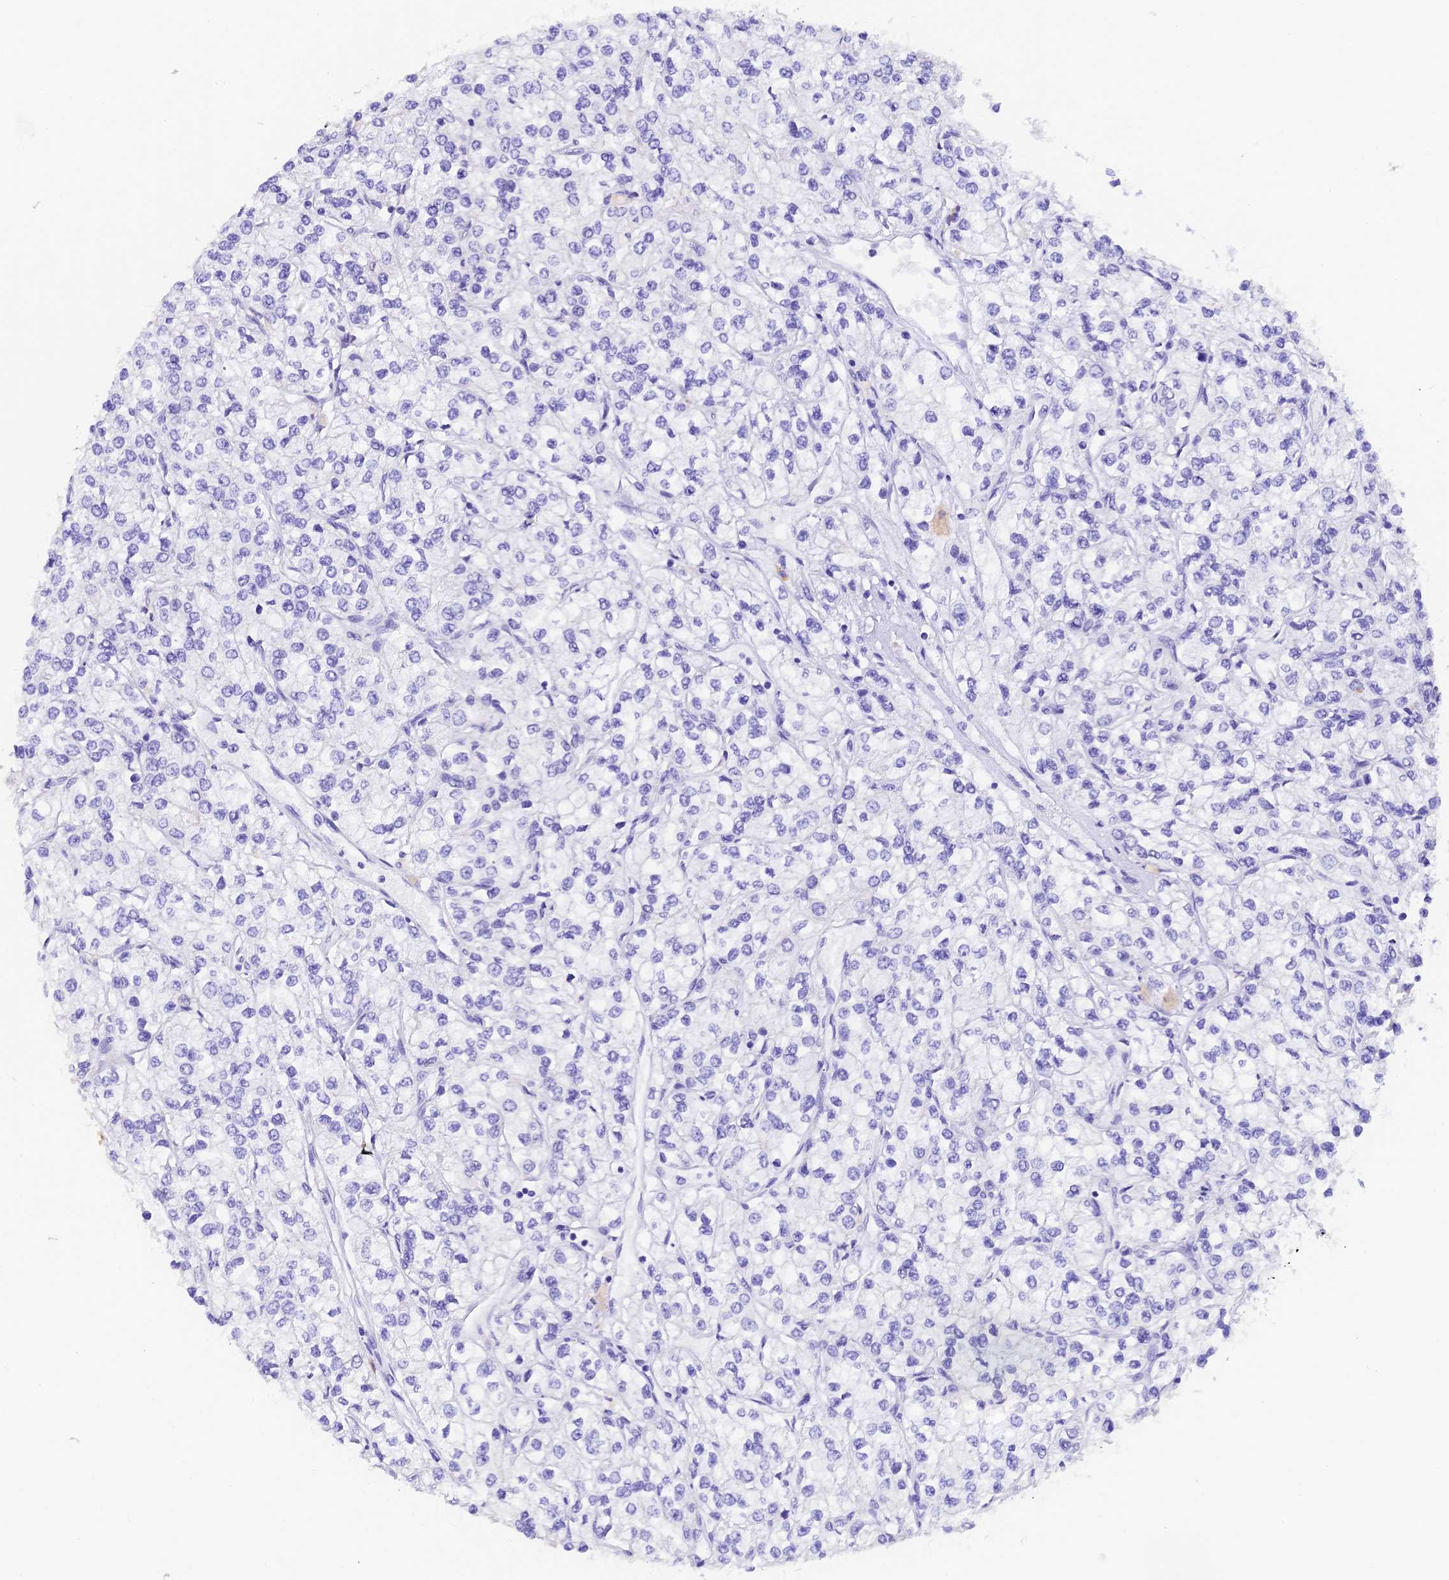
{"staining": {"intensity": "negative", "quantity": "none", "location": "none"}, "tissue": "renal cancer", "cell_type": "Tumor cells", "image_type": "cancer", "snomed": [{"axis": "morphology", "description": "Adenocarcinoma, NOS"}, {"axis": "topography", "description": "Kidney"}], "caption": "Image shows no significant protein expression in tumor cells of renal adenocarcinoma. (Brightfield microscopy of DAB (3,3'-diaminobenzidine) immunohistochemistry (IHC) at high magnification).", "gene": "COL6A5", "patient": {"sex": "male", "age": 80}}